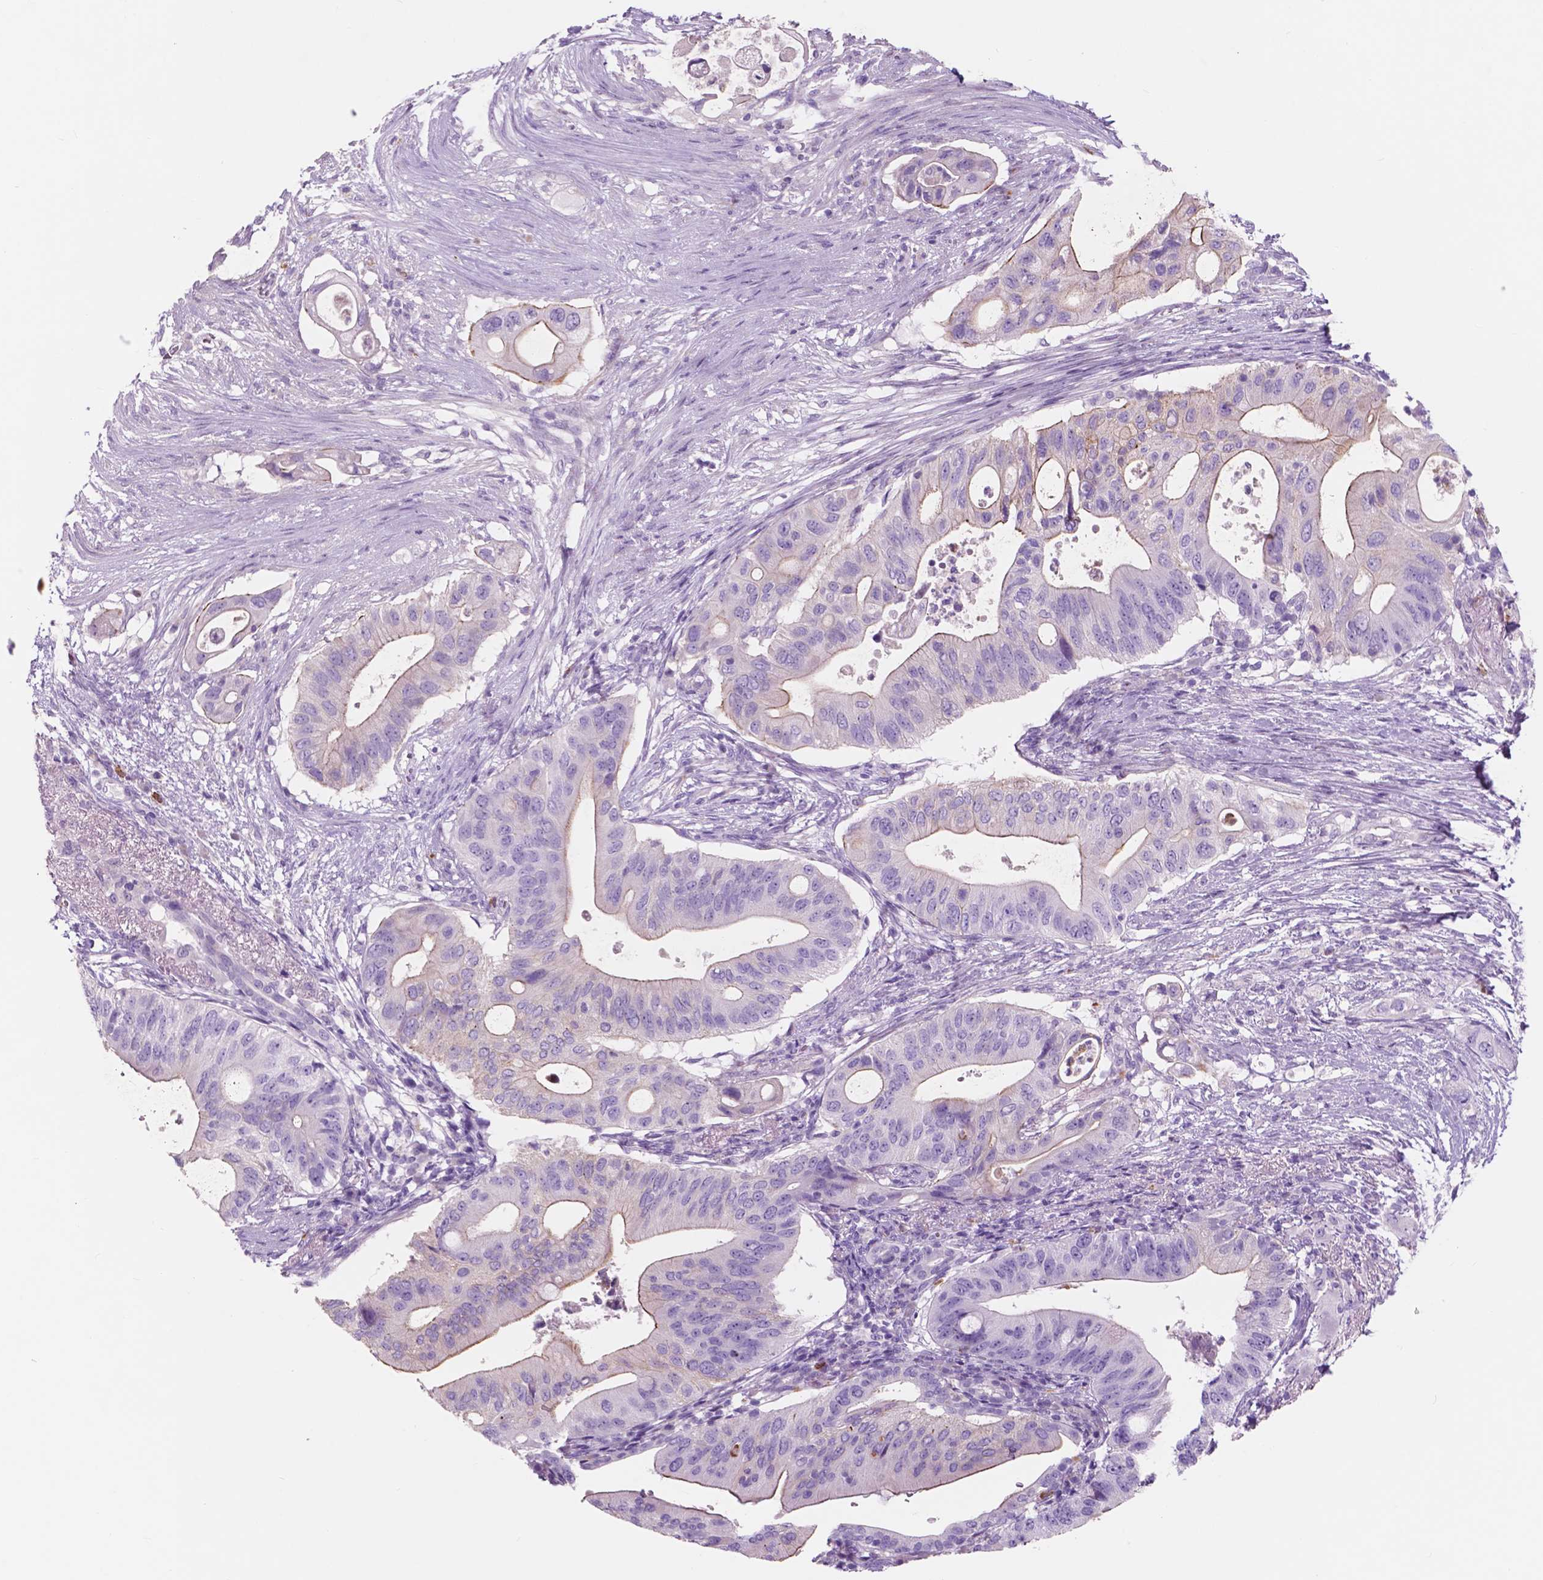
{"staining": {"intensity": "moderate", "quantity": "<25%", "location": "cytoplasmic/membranous"}, "tissue": "pancreatic cancer", "cell_type": "Tumor cells", "image_type": "cancer", "snomed": [{"axis": "morphology", "description": "Adenocarcinoma, NOS"}, {"axis": "topography", "description": "Pancreas"}], "caption": "This photomicrograph shows adenocarcinoma (pancreatic) stained with immunohistochemistry to label a protein in brown. The cytoplasmic/membranous of tumor cells show moderate positivity for the protein. Nuclei are counter-stained blue.", "gene": "CUZD1", "patient": {"sex": "female", "age": 72}}